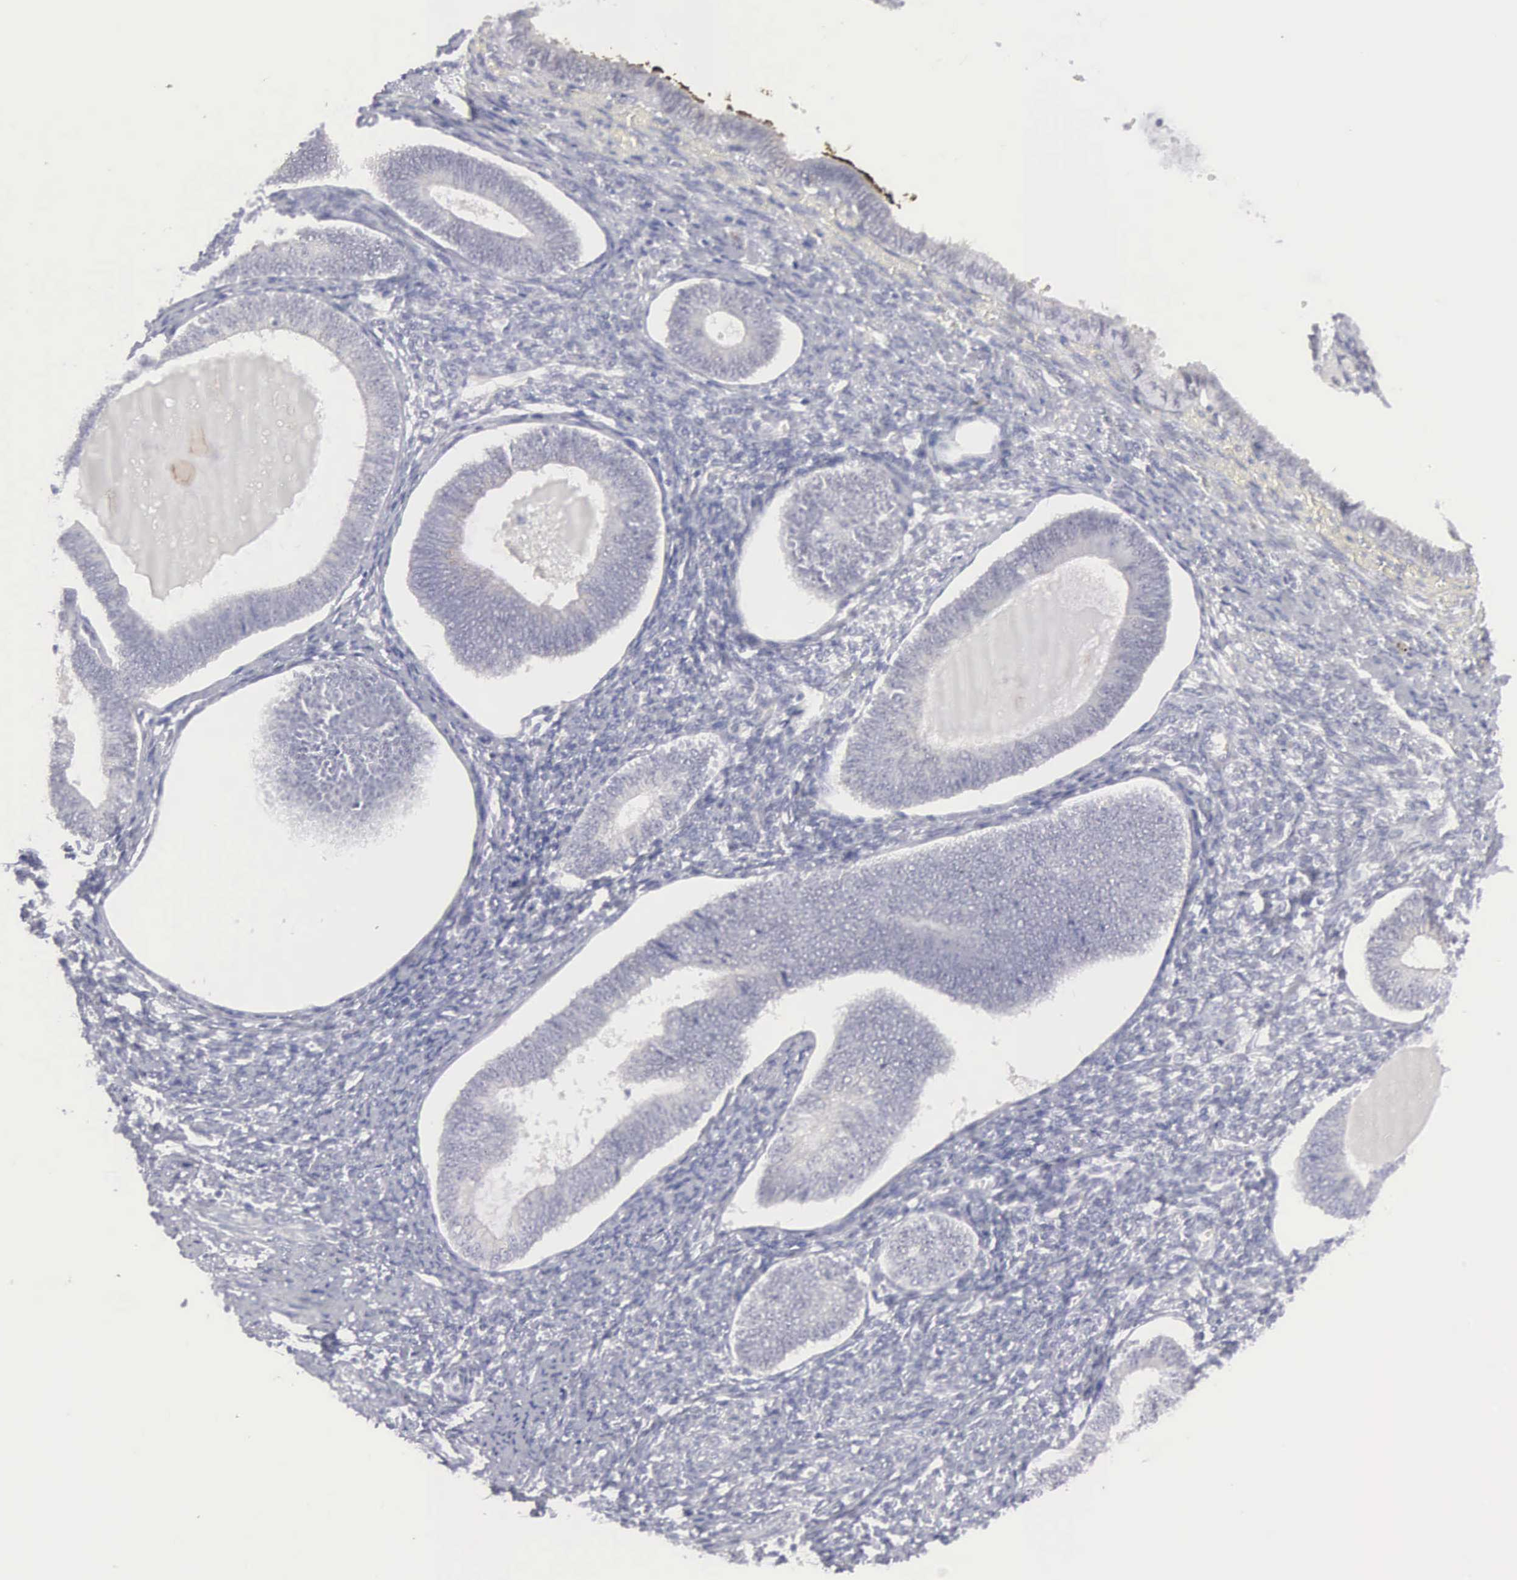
{"staining": {"intensity": "negative", "quantity": "none", "location": "none"}, "tissue": "endometrium", "cell_type": "Cells in endometrial stroma", "image_type": "normal", "snomed": [{"axis": "morphology", "description": "Normal tissue, NOS"}, {"axis": "topography", "description": "Endometrium"}], "caption": "Endometrium was stained to show a protein in brown. There is no significant positivity in cells in endometrial stroma.", "gene": "MNAT1", "patient": {"sex": "female", "age": 82}}